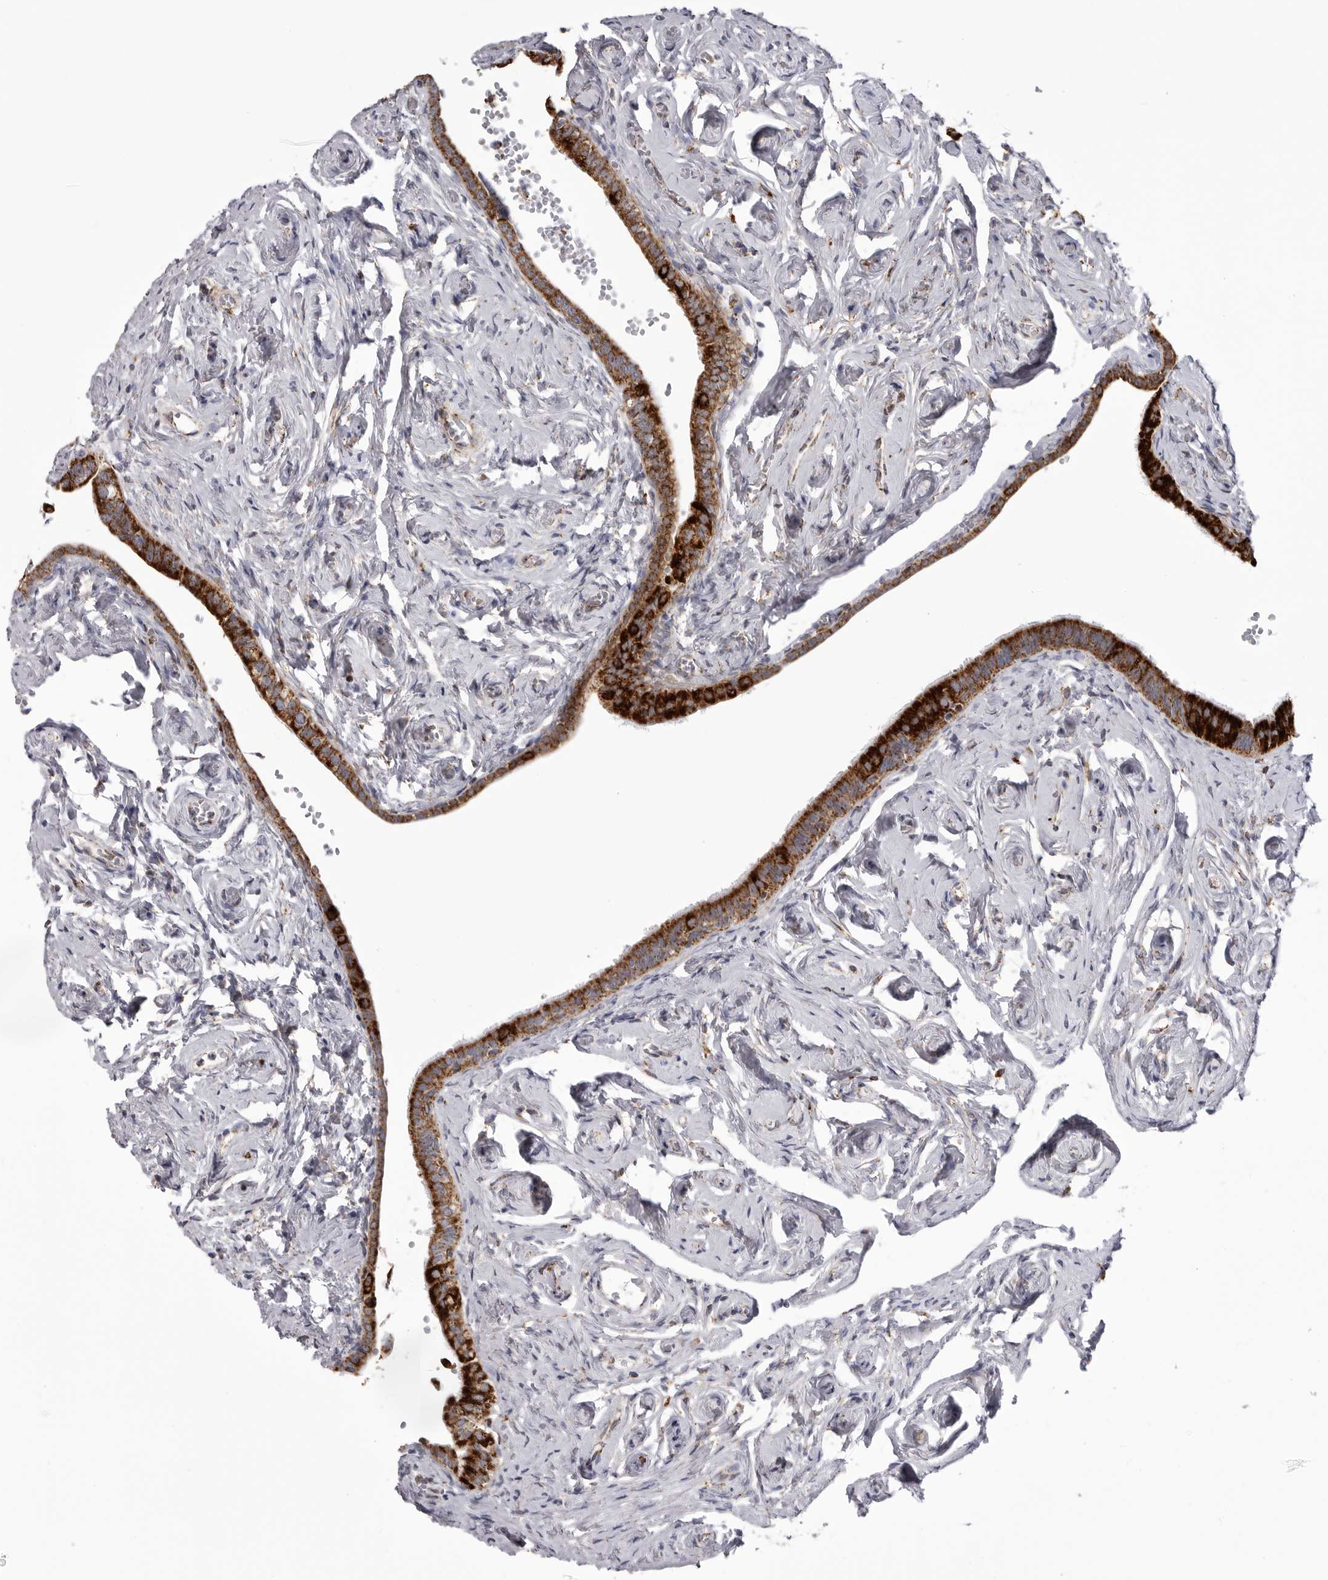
{"staining": {"intensity": "strong", "quantity": ">75%", "location": "cytoplasmic/membranous"}, "tissue": "fallopian tube", "cell_type": "Glandular cells", "image_type": "normal", "snomed": [{"axis": "morphology", "description": "Normal tissue, NOS"}, {"axis": "topography", "description": "Fallopian tube"}], "caption": "A micrograph showing strong cytoplasmic/membranous positivity in about >75% of glandular cells in unremarkable fallopian tube, as visualized by brown immunohistochemical staining.", "gene": "TUFM", "patient": {"sex": "female", "age": 71}}